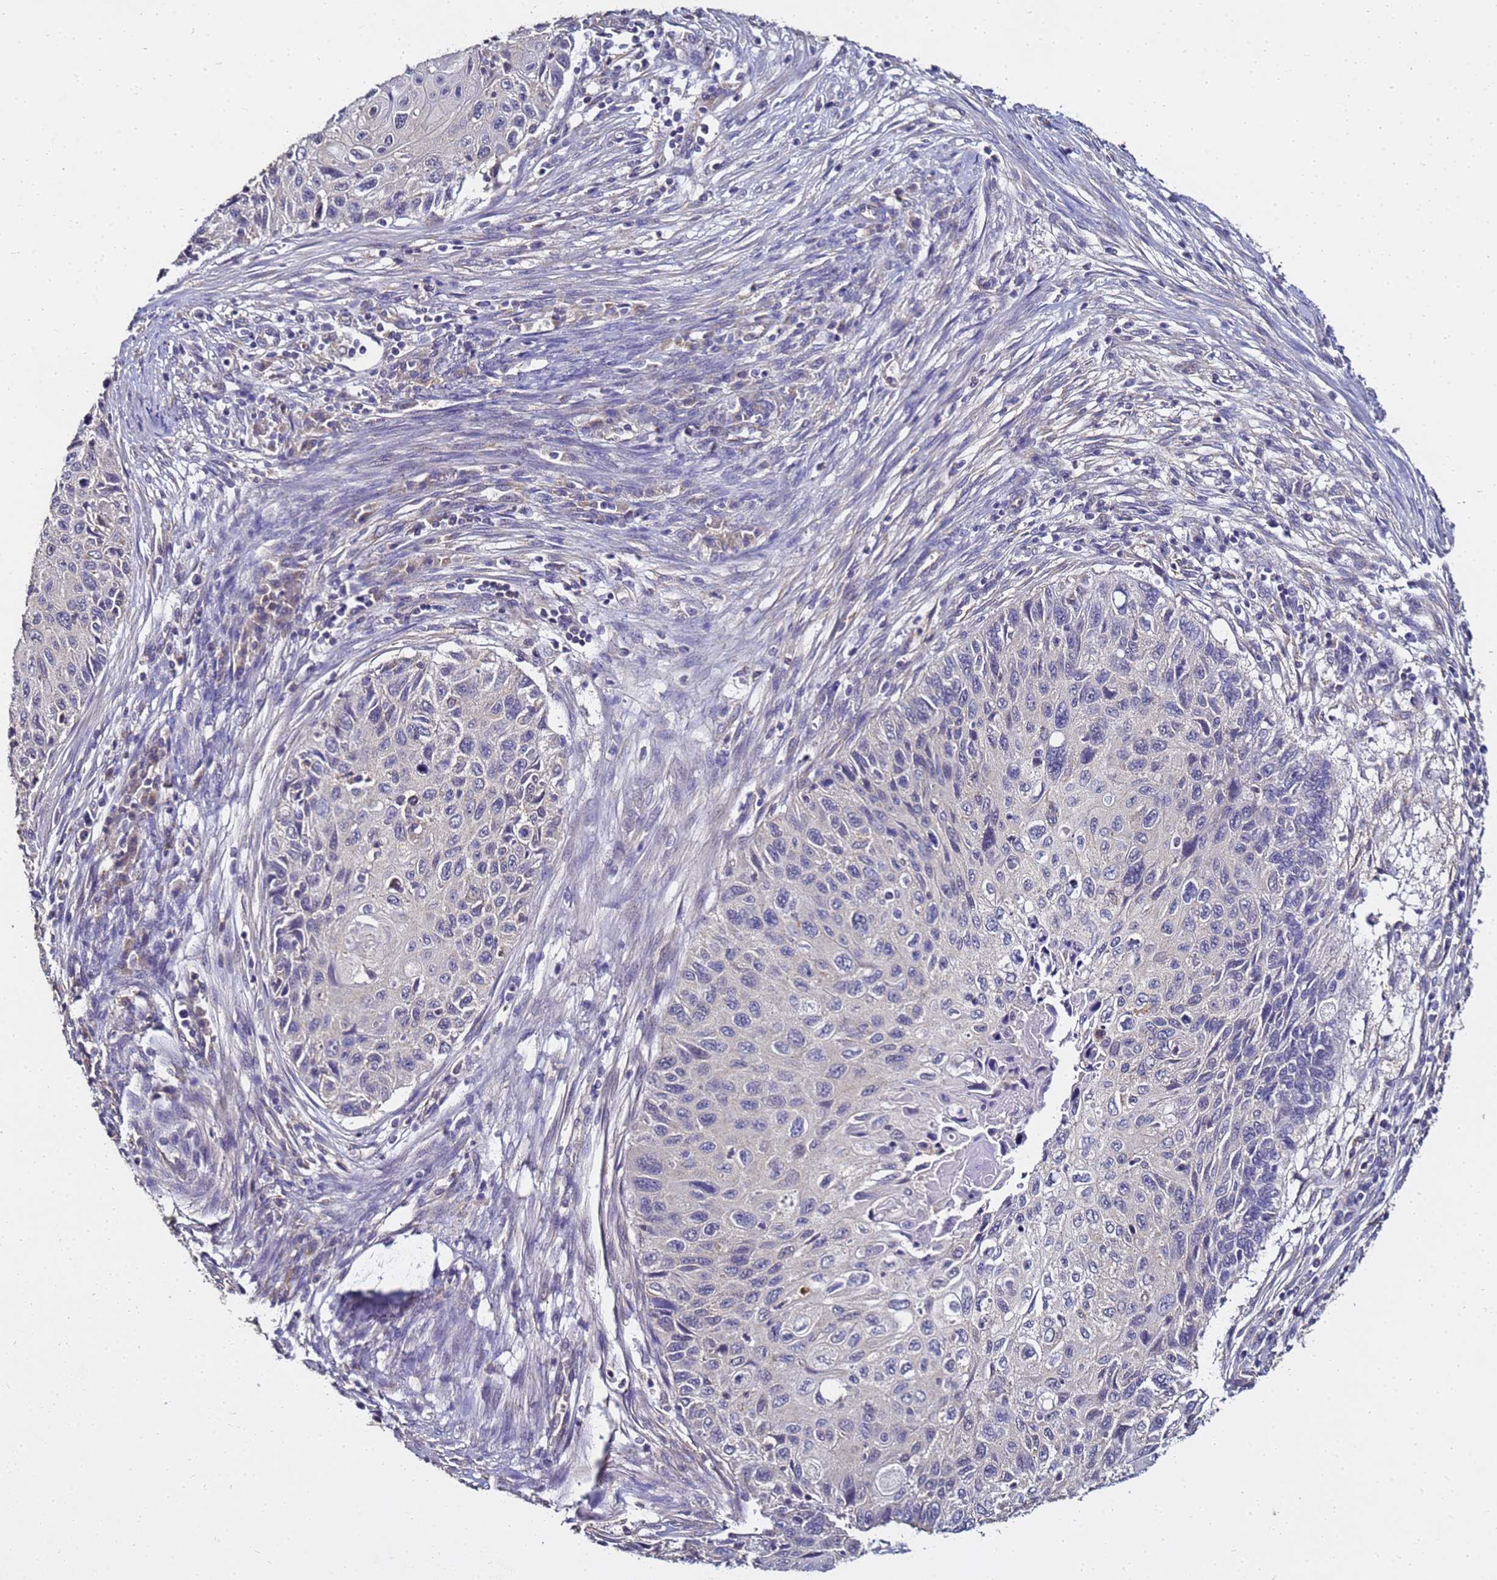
{"staining": {"intensity": "negative", "quantity": "none", "location": "none"}, "tissue": "cervical cancer", "cell_type": "Tumor cells", "image_type": "cancer", "snomed": [{"axis": "morphology", "description": "Squamous cell carcinoma, NOS"}, {"axis": "topography", "description": "Cervix"}], "caption": "Tumor cells are negative for brown protein staining in cervical cancer (squamous cell carcinoma).", "gene": "ENOPH1", "patient": {"sex": "female", "age": 70}}